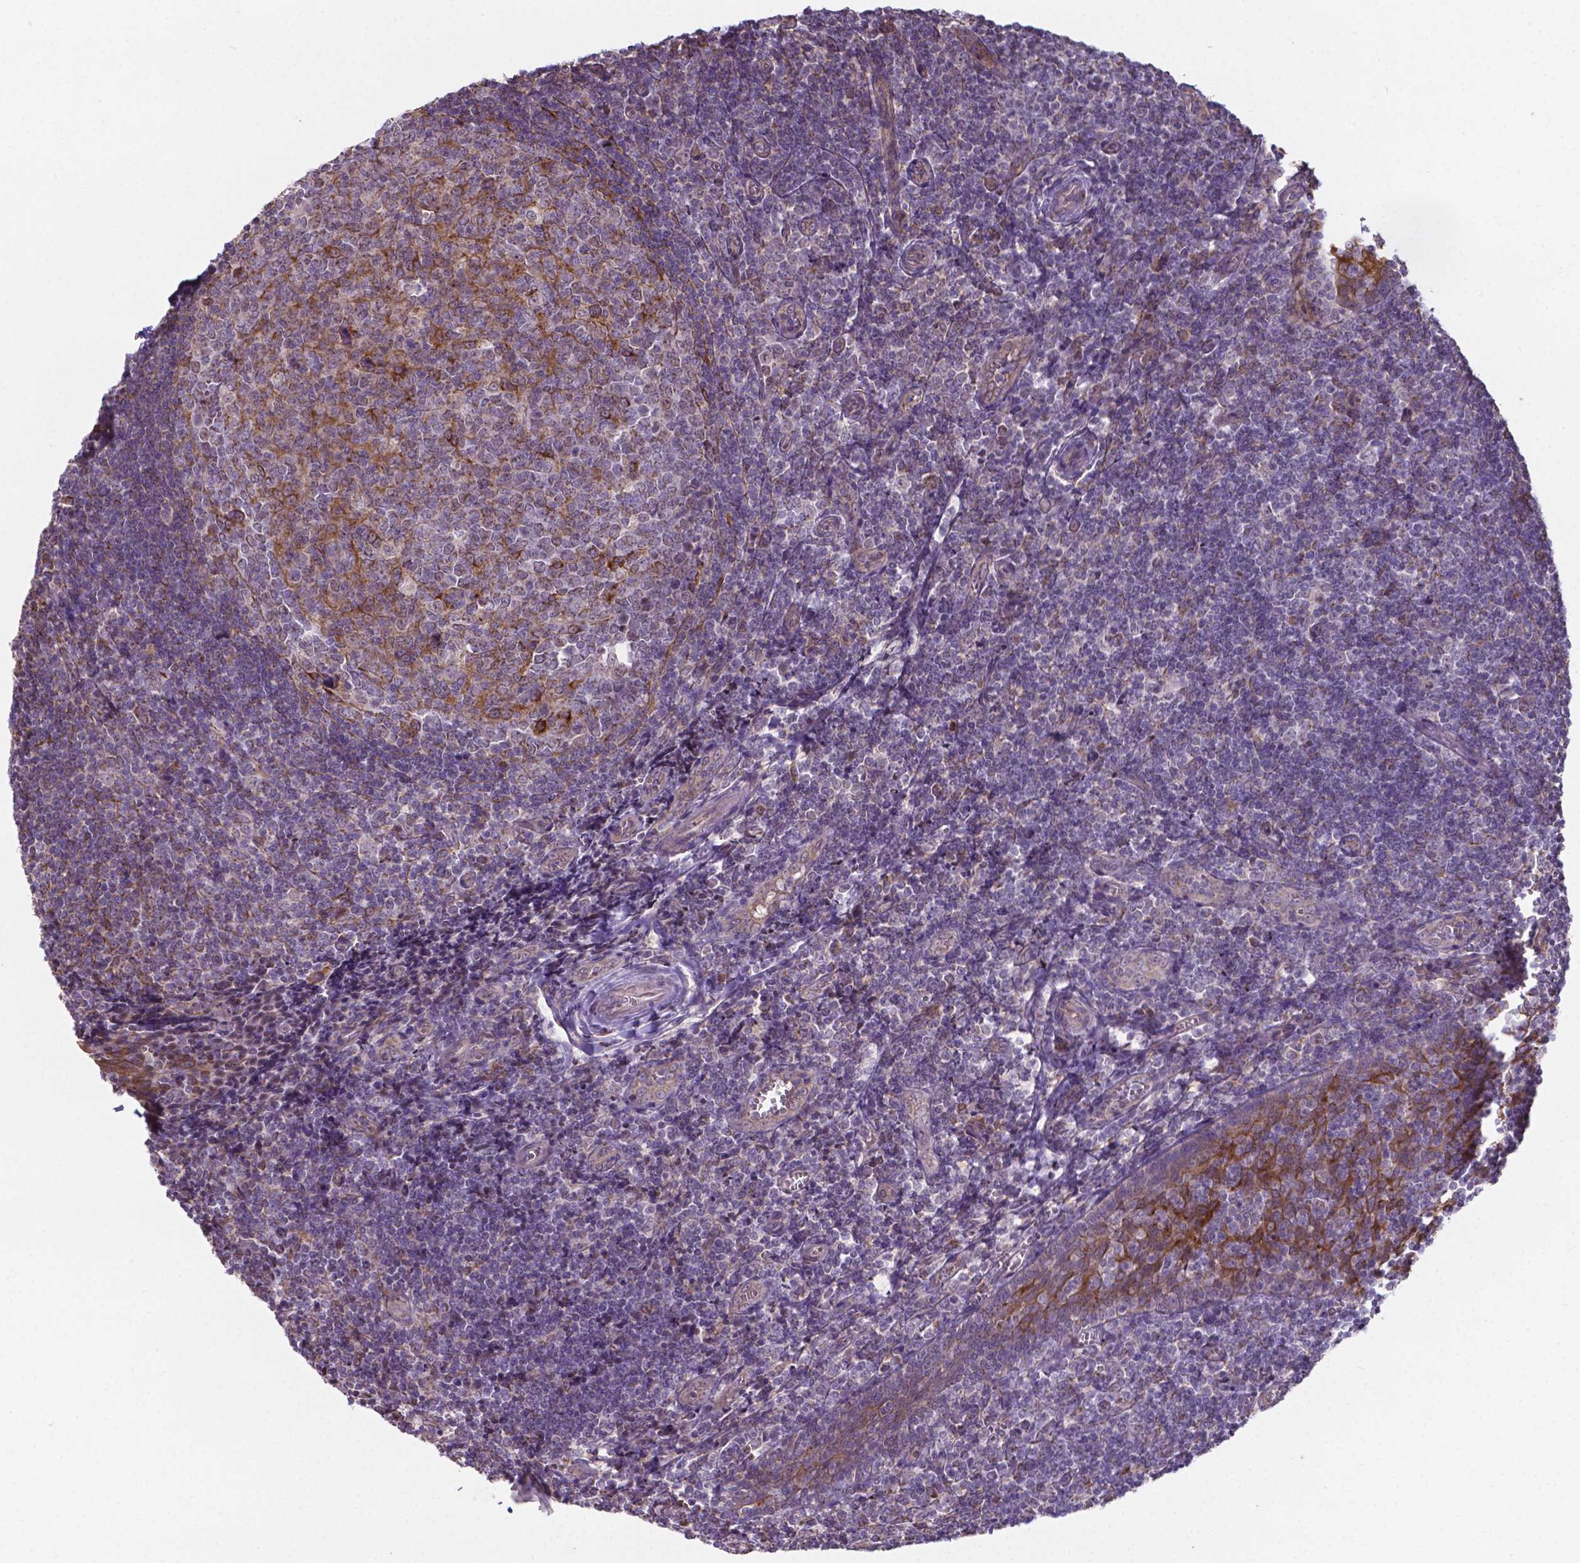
{"staining": {"intensity": "moderate", "quantity": "<25%", "location": "cytoplasmic/membranous"}, "tissue": "tonsil", "cell_type": "Germinal center cells", "image_type": "normal", "snomed": [{"axis": "morphology", "description": "Normal tissue, NOS"}, {"axis": "morphology", "description": "Inflammation, NOS"}, {"axis": "topography", "description": "Tonsil"}], "caption": "A high-resolution photomicrograph shows immunohistochemistry (IHC) staining of benign tonsil, which exhibits moderate cytoplasmic/membranous positivity in about <25% of germinal center cells.", "gene": "FAM114A1", "patient": {"sex": "female", "age": 31}}